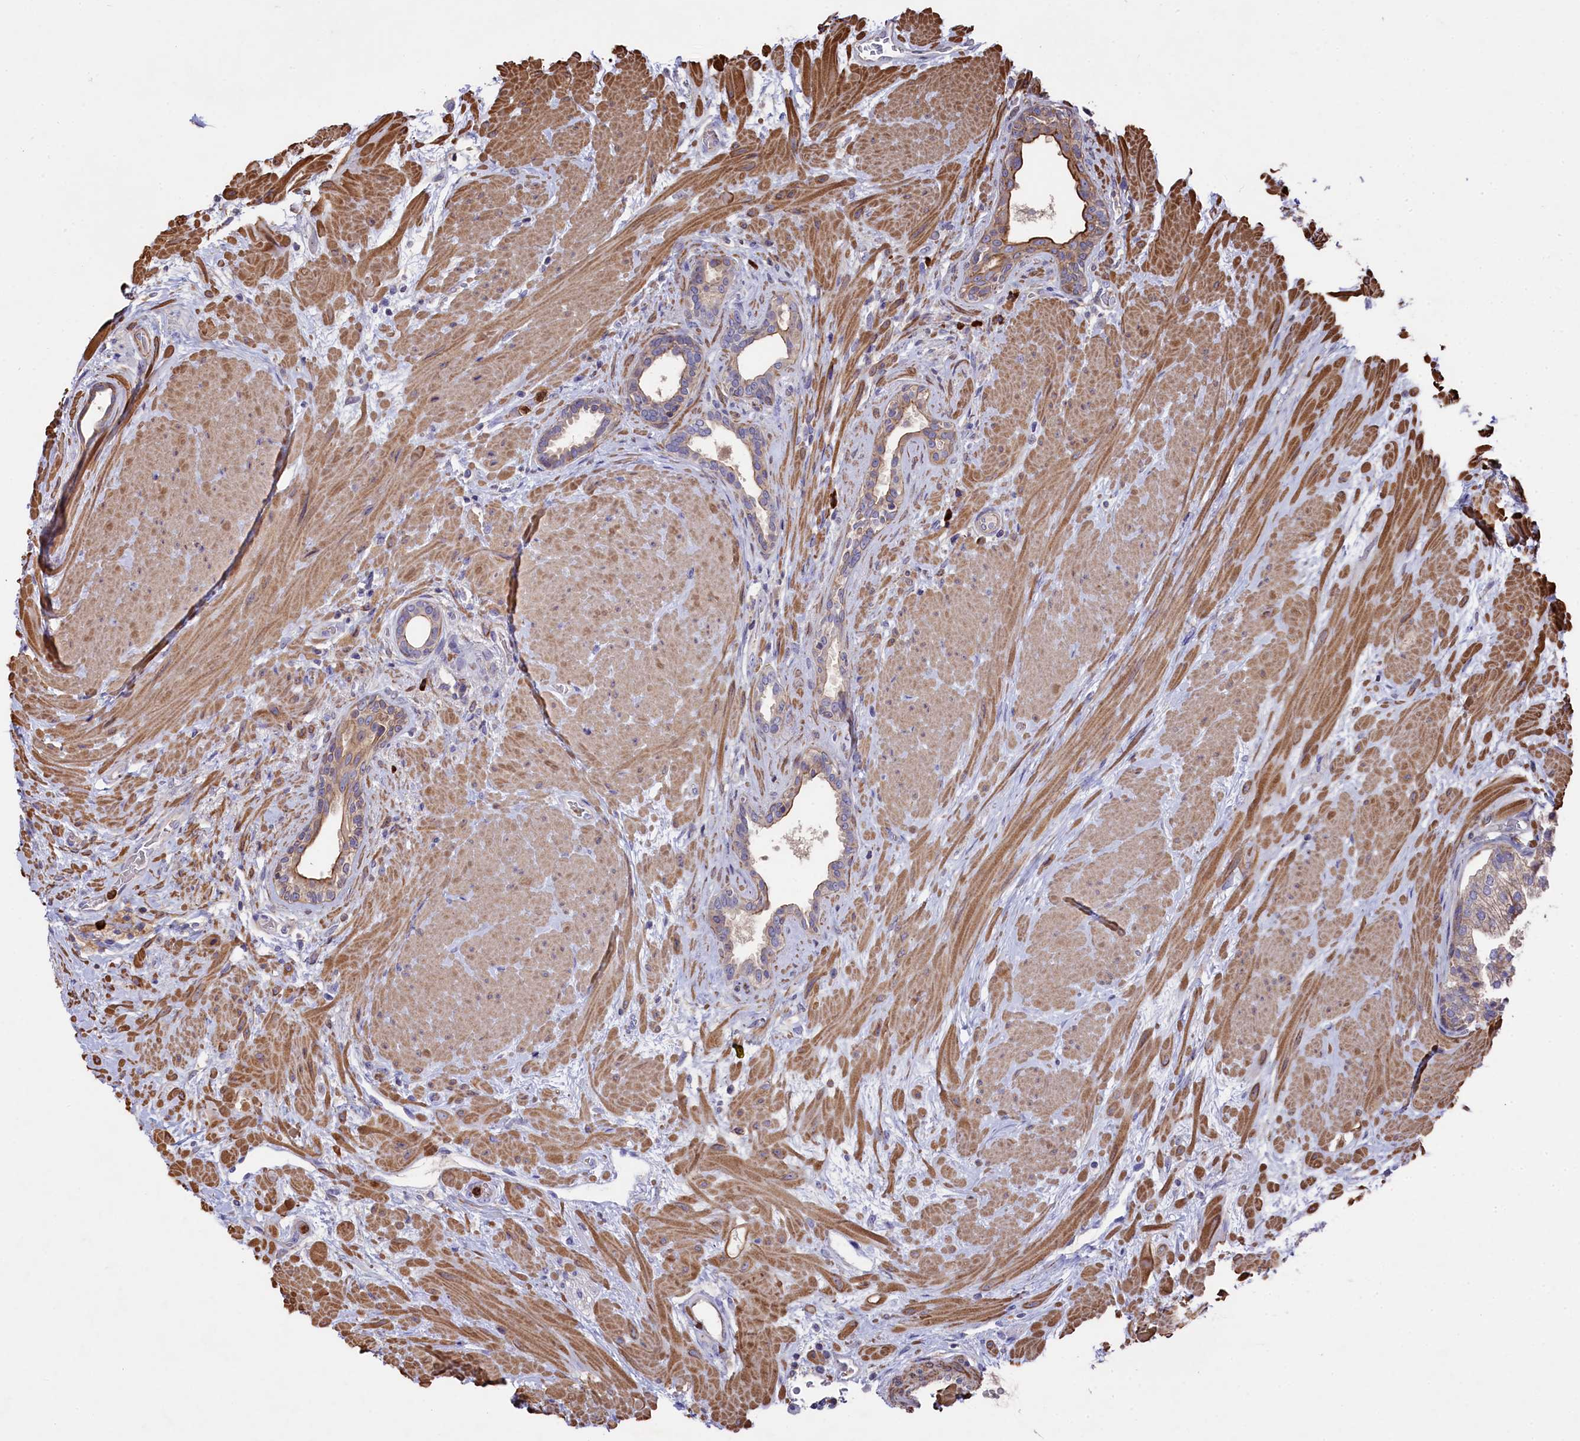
{"staining": {"intensity": "moderate", "quantity": "<25%", "location": "cytoplasmic/membranous"}, "tissue": "prostate", "cell_type": "Glandular cells", "image_type": "normal", "snomed": [{"axis": "morphology", "description": "Normal tissue, NOS"}, {"axis": "topography", "description": "Prostate"}], "caption": "The histopathology image shows staining of benign prostate, revealing moderate cytoplasmic/membranous protein expression (brown color) within glandular cells.", "gene": "RAPSN", "patient": {"sex": "male", "age": 48}}